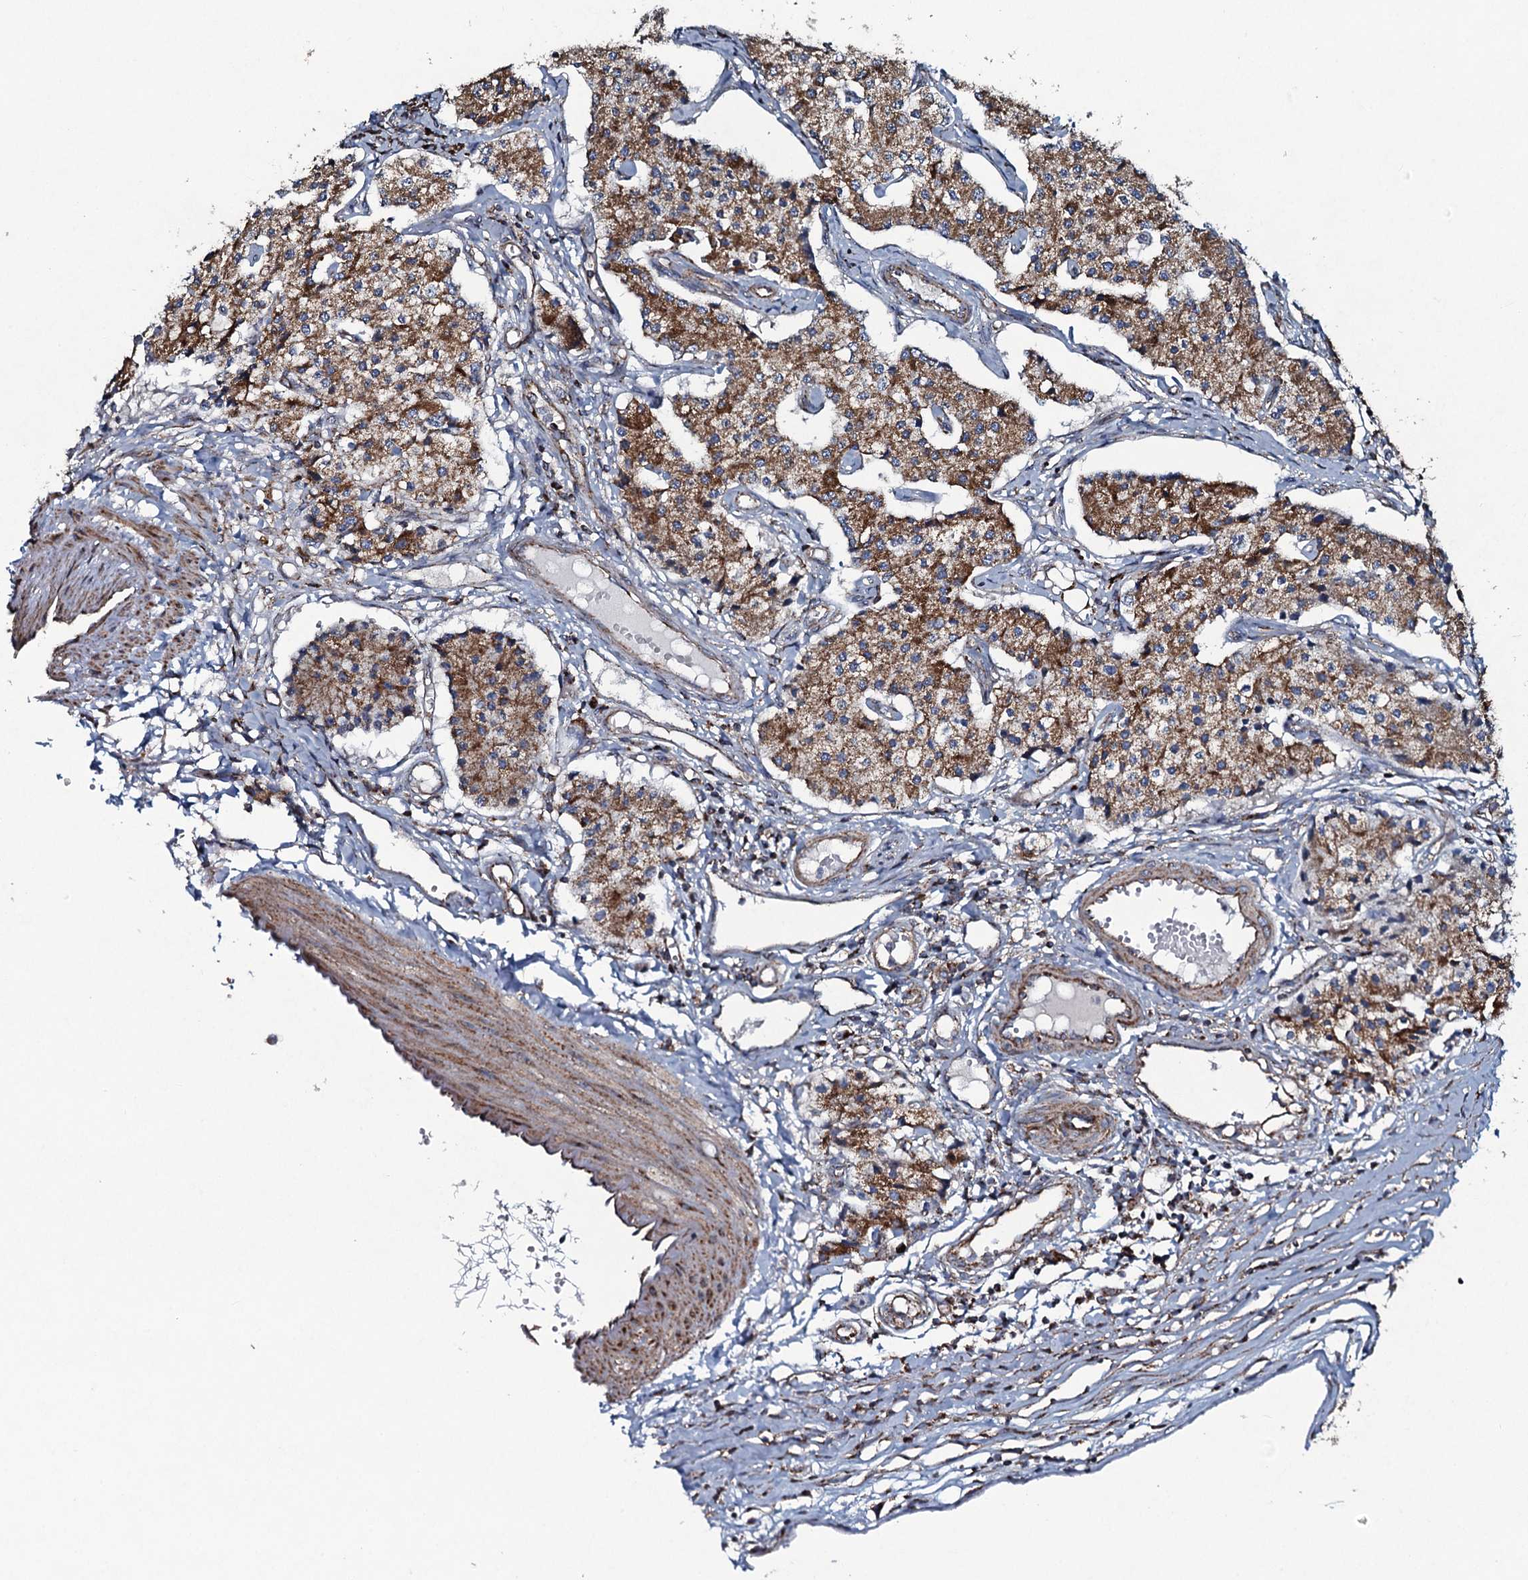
{"staining": {"intensity": "moderate", "quantity": ">75%", "location": "cytoplasmic/membranous"}, "tissue": "carcinoid", "cell_type": "Tumor cells", "image_type": "cancer", "snomed": [{"axis": "morphology", "description": "Carcinoid, malignant, NOS"}, {"axis": "topography", "description": "Colon"}], "caption": "The photomicrograph shows immunohistochemical staining of malignant carcinoid. There is moderate cytoplasmic/membranous positivity is seen in about >75% of tumor cells.", "gene": "EVC2", "patient": {"sex": "female", "age": 52}}